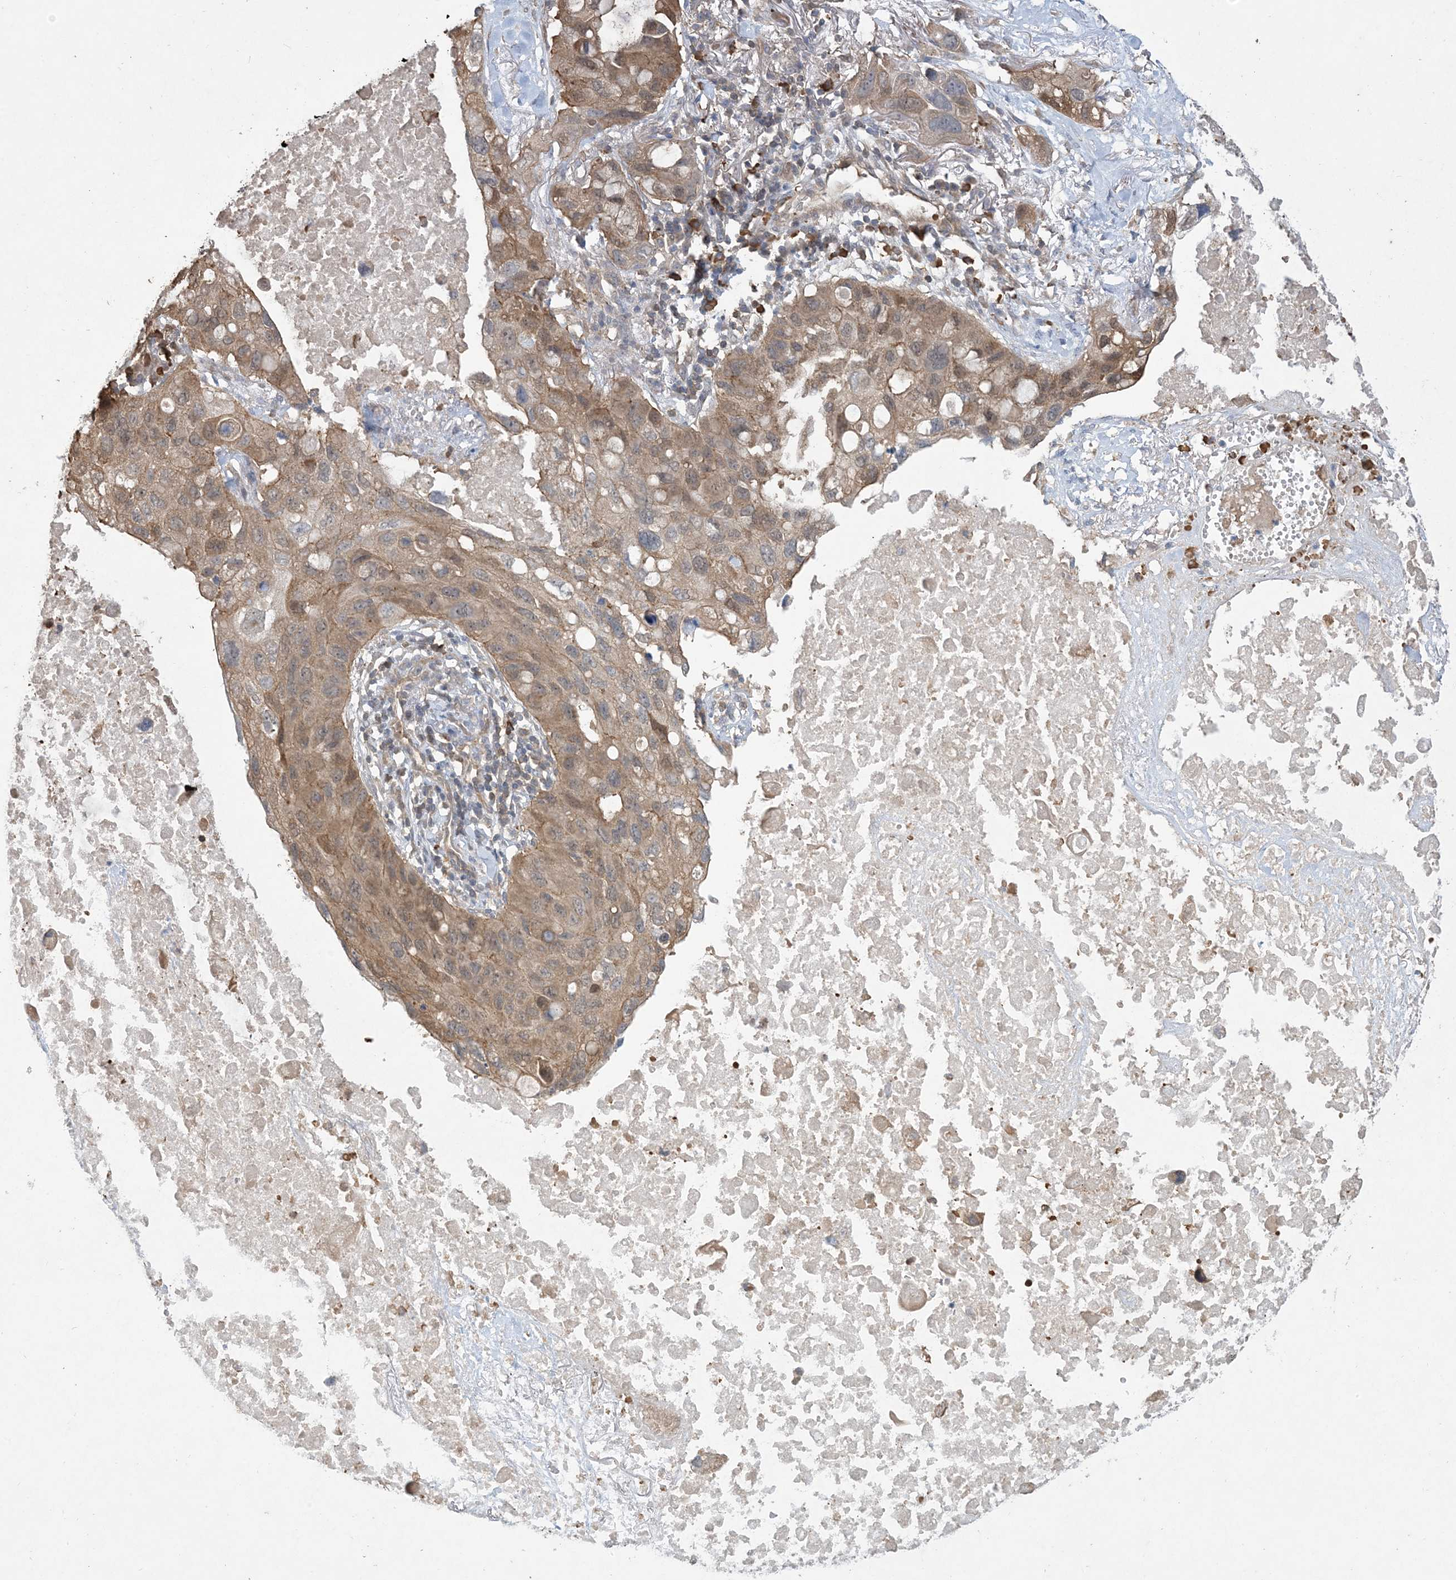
{"staining": {"intensity": "moderate", "quantity": ">75%", "location": "cytoplasmic/membranous"}, "tissue": "lung cancer", "cell_type": "Tumor cells", "image_type": "cancer", "snomed": [{"axis": "morphology", "description": "Squamous cell carcinoma, NOS"}, {"axis": "topography", "description": "Lung"}], "caption": "IHC photomicrograph of neoplastic tissue: lung cancer stained using IHC shows medium levels of moderate protein expression localized specifically in the cytoplasmic/membranous of tumor cells, appearing as a cytoplasmic/membranous brown color.", "gene": "TMSB4X", "patient": {"sex": "female", "age": 73}}